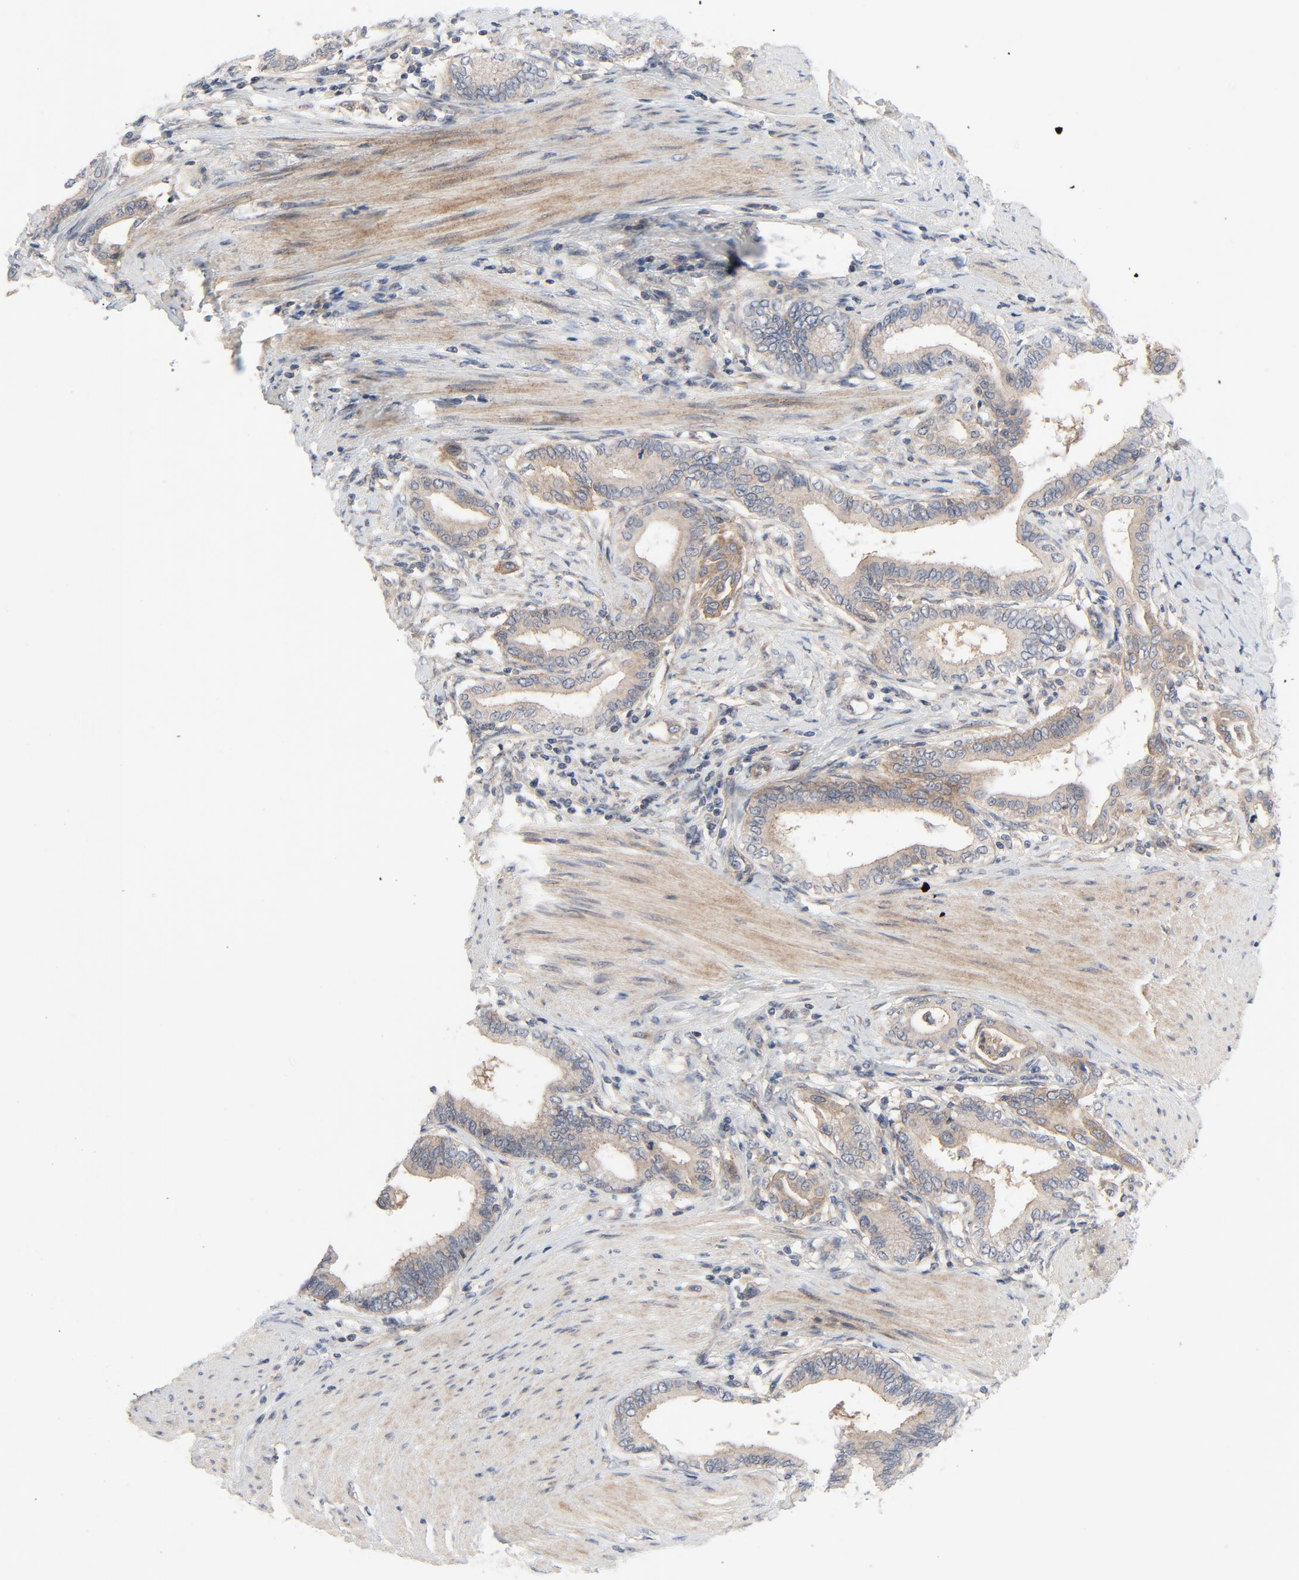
{"staining": {"intensity": "moderate", "quantity": ">75%", "location": "cytoplasmic/membranous"}, "tissue": "pancreatic cancer", "cell_type": "Tumor cells", "image_type": "cancer", "snomed": [{"axis": "morphology", "description": "Adenocarcinoma, NOS"}, {"axis": "topography", "description": "Pancreas"}], "caption": "Immunohistochemical staining of human pancreatic adenocarcinoma reveals moderate cytoplasmic/membranous protein staining in about >75% of tumor cells. (Stains: DAB (3,3'-diaminobenzidine) in brown, nuclei in blue, Microscopy: brightfield microscopy at high magnification).", "gene": "TSG101", "patient": {"sex": "female", "age": 64}}